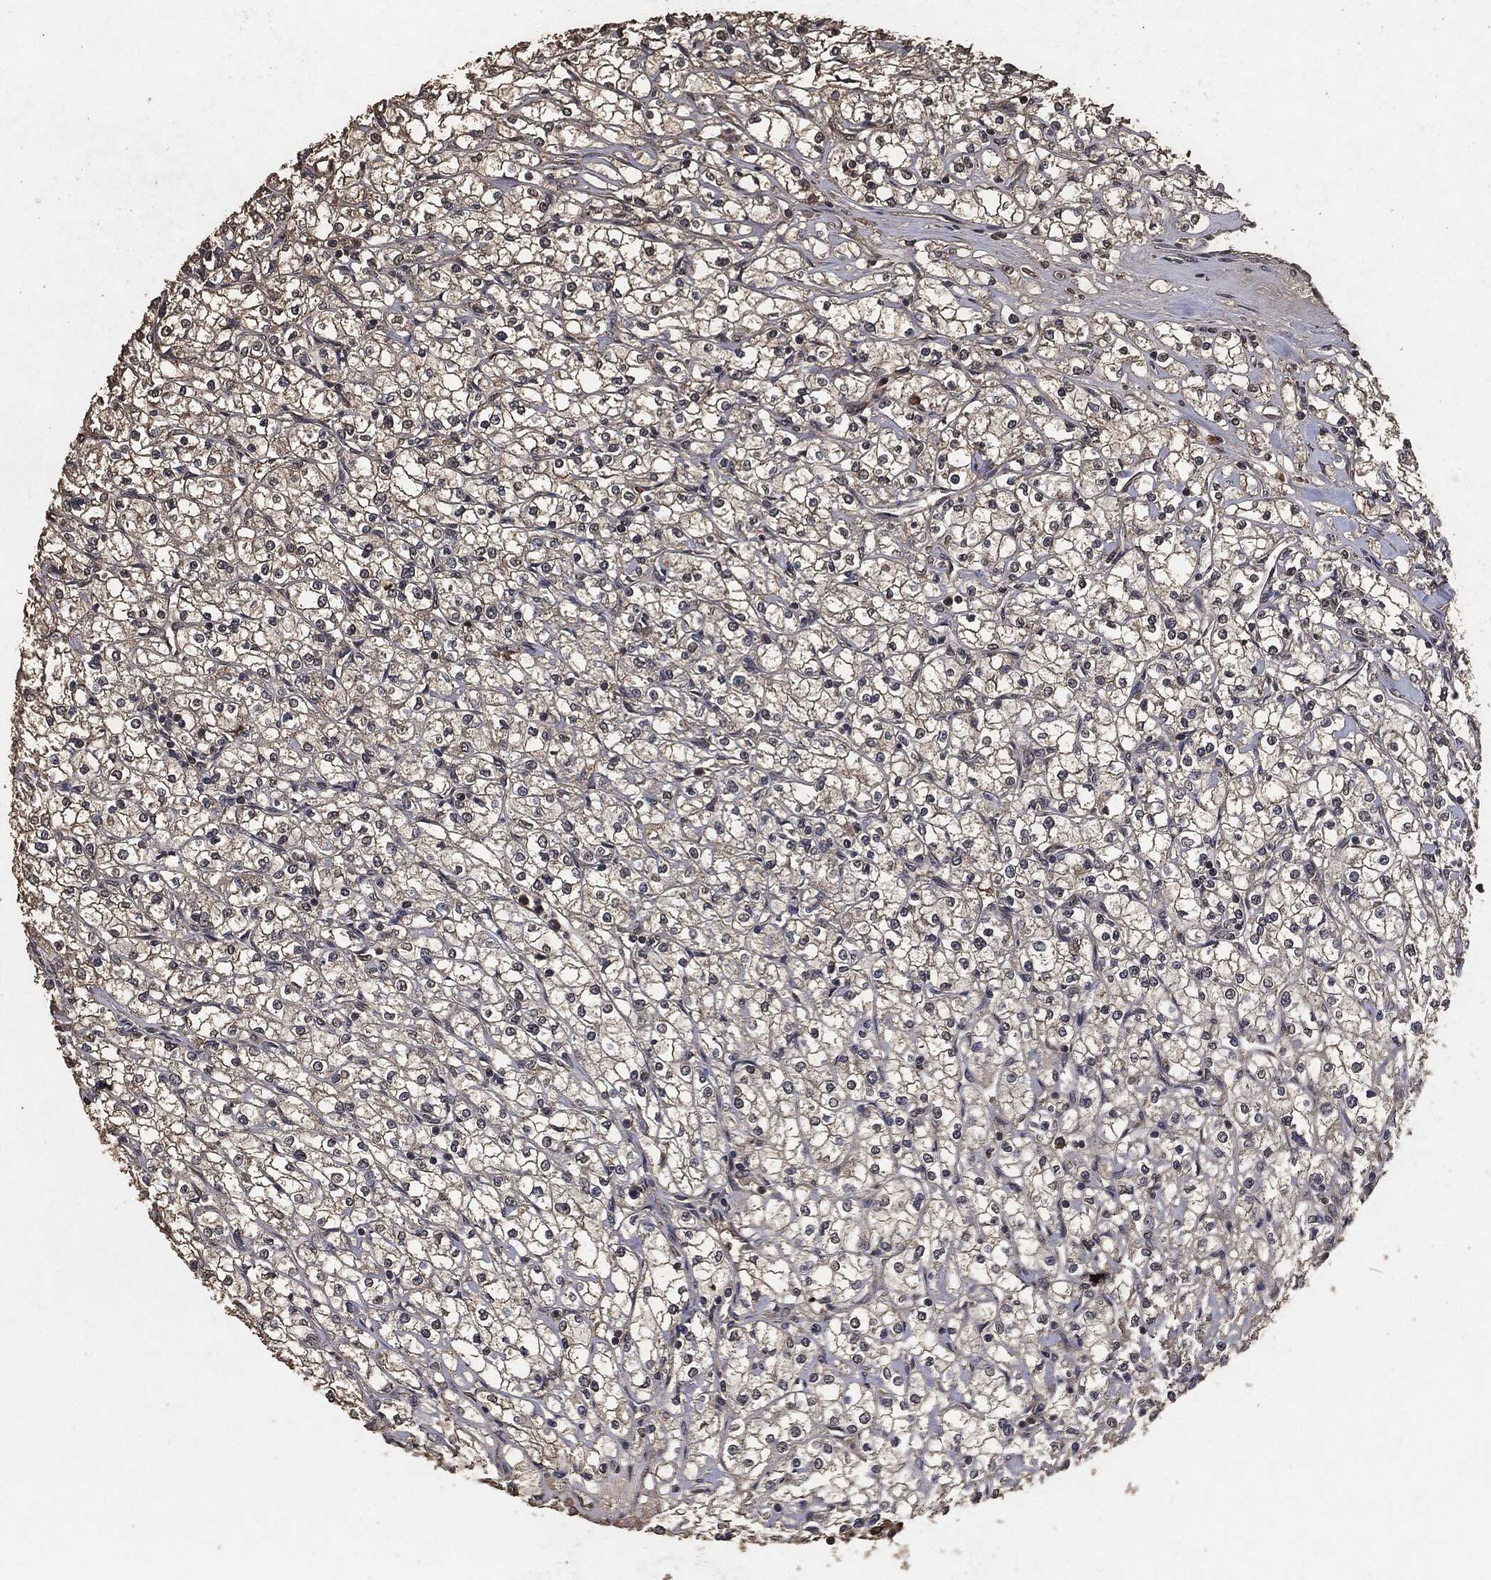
{"staining": {"intensity": "negative", "quantity": "none", "location": "none"}, "tissue": "renal cancer", "cell_type": "Tumor cells", "image_type": "cancer", "snomed": [{"axis": "morphology", "description": "Adenocarcinoma, NOS"}, {"axis": "topography", "description": "Kidney"}], "caption": "Immunohistochemical staining of human renal adenocarcinoma shows no significant expression in tumor cells.", "gene": "AKT1S1", "patient": {"sex": "male", "age": 67}}